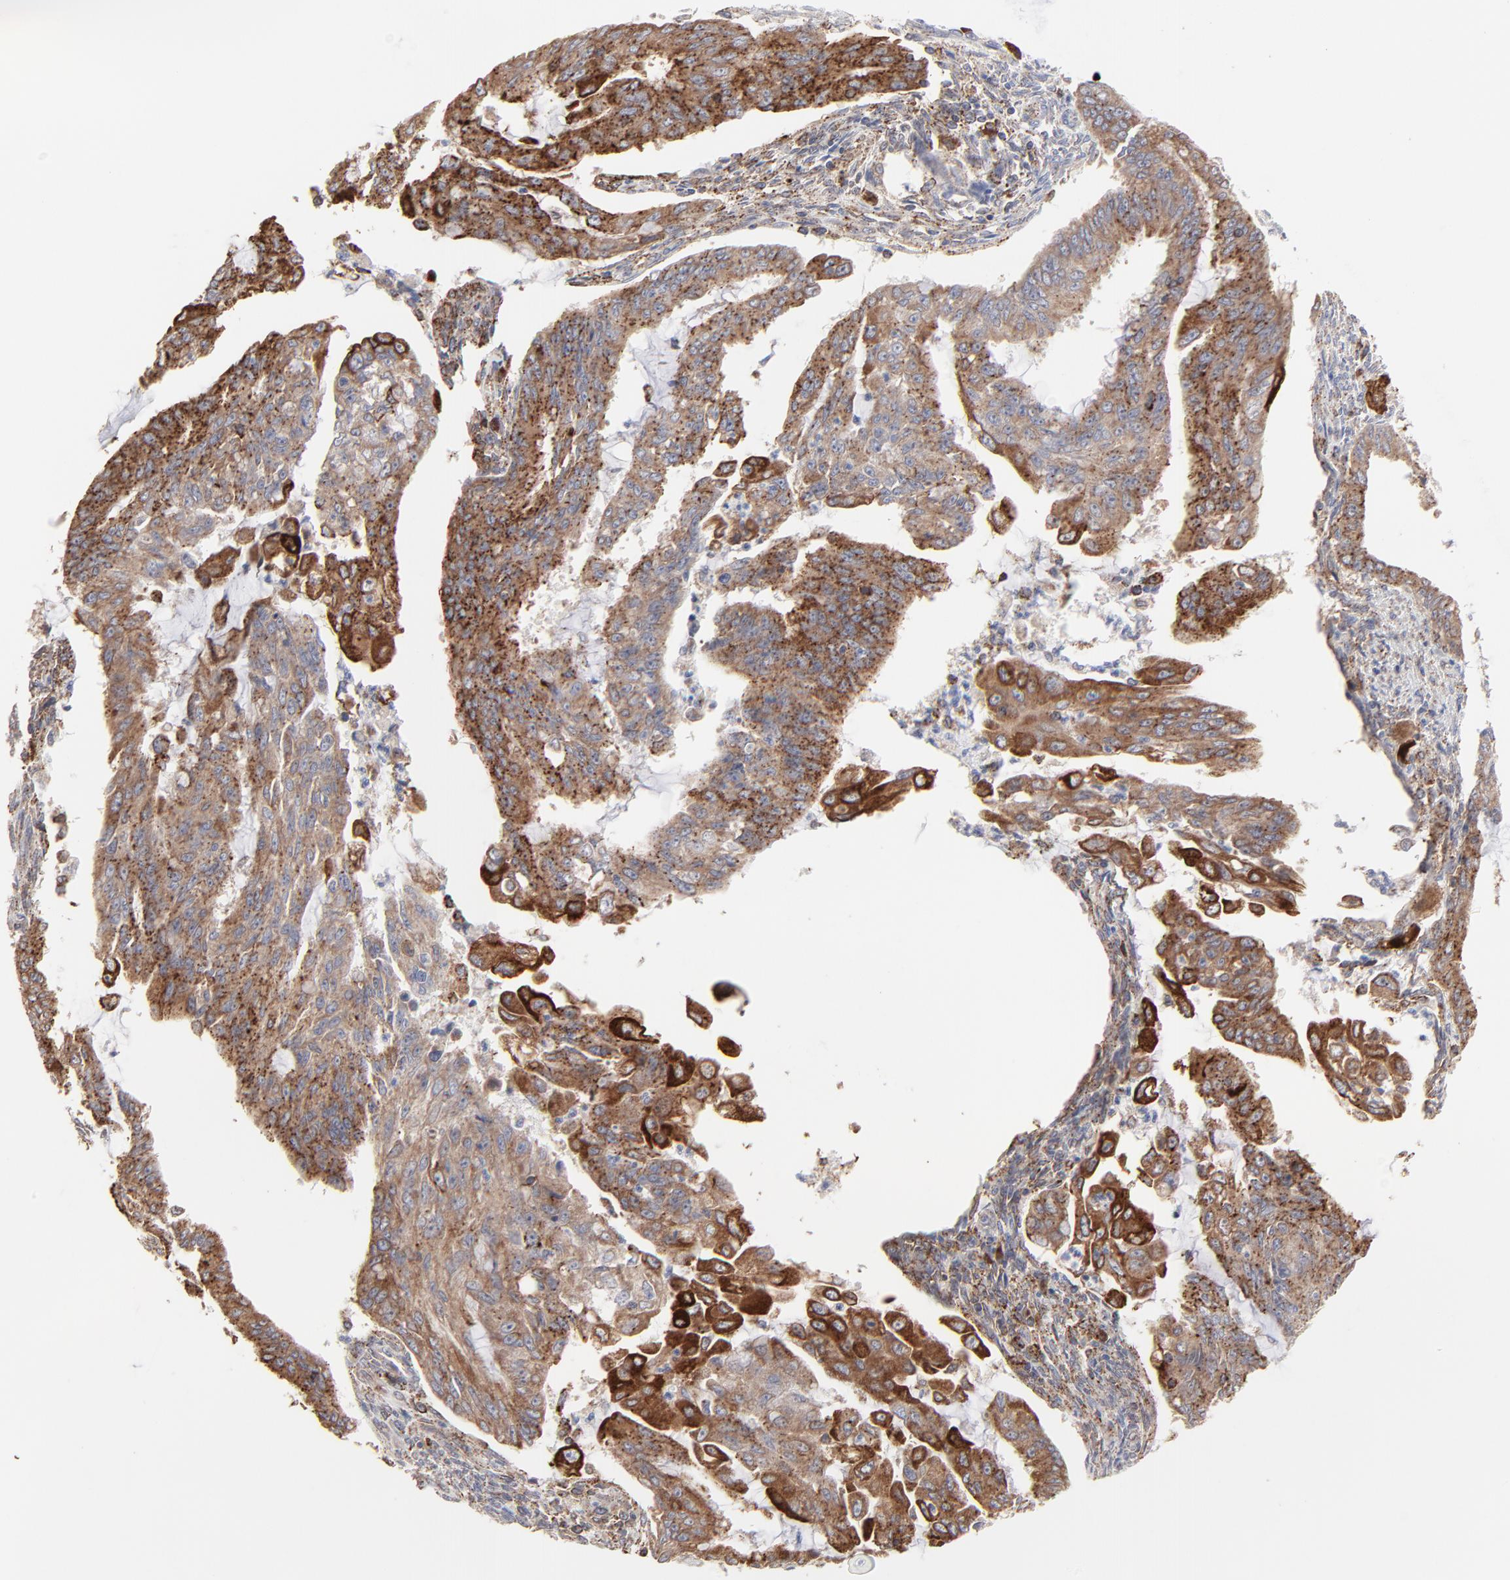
{"staining": {"intensity": "strong", "quantity": "25%-75%", "location": "cytoplasmic/membranous"}, "tissue": "endometrial cancer", "cell_type": "Tumor cells", "image_type": "cancer", "snomed": [{"axis": "morphology", "description": "Adenocarcinoma, NOS"}, {"axis": "topography", "description": "Endometrium"}], "caption": "Adenocarcinoma (endometrial) was stained to show a protein in brown. There is high levels of strong cytoplasmic/membranous expression in approximately 25%-75% of tumor cells.", "gene": "TRIM22", "patient": {"sex": "female", "age": 75}}